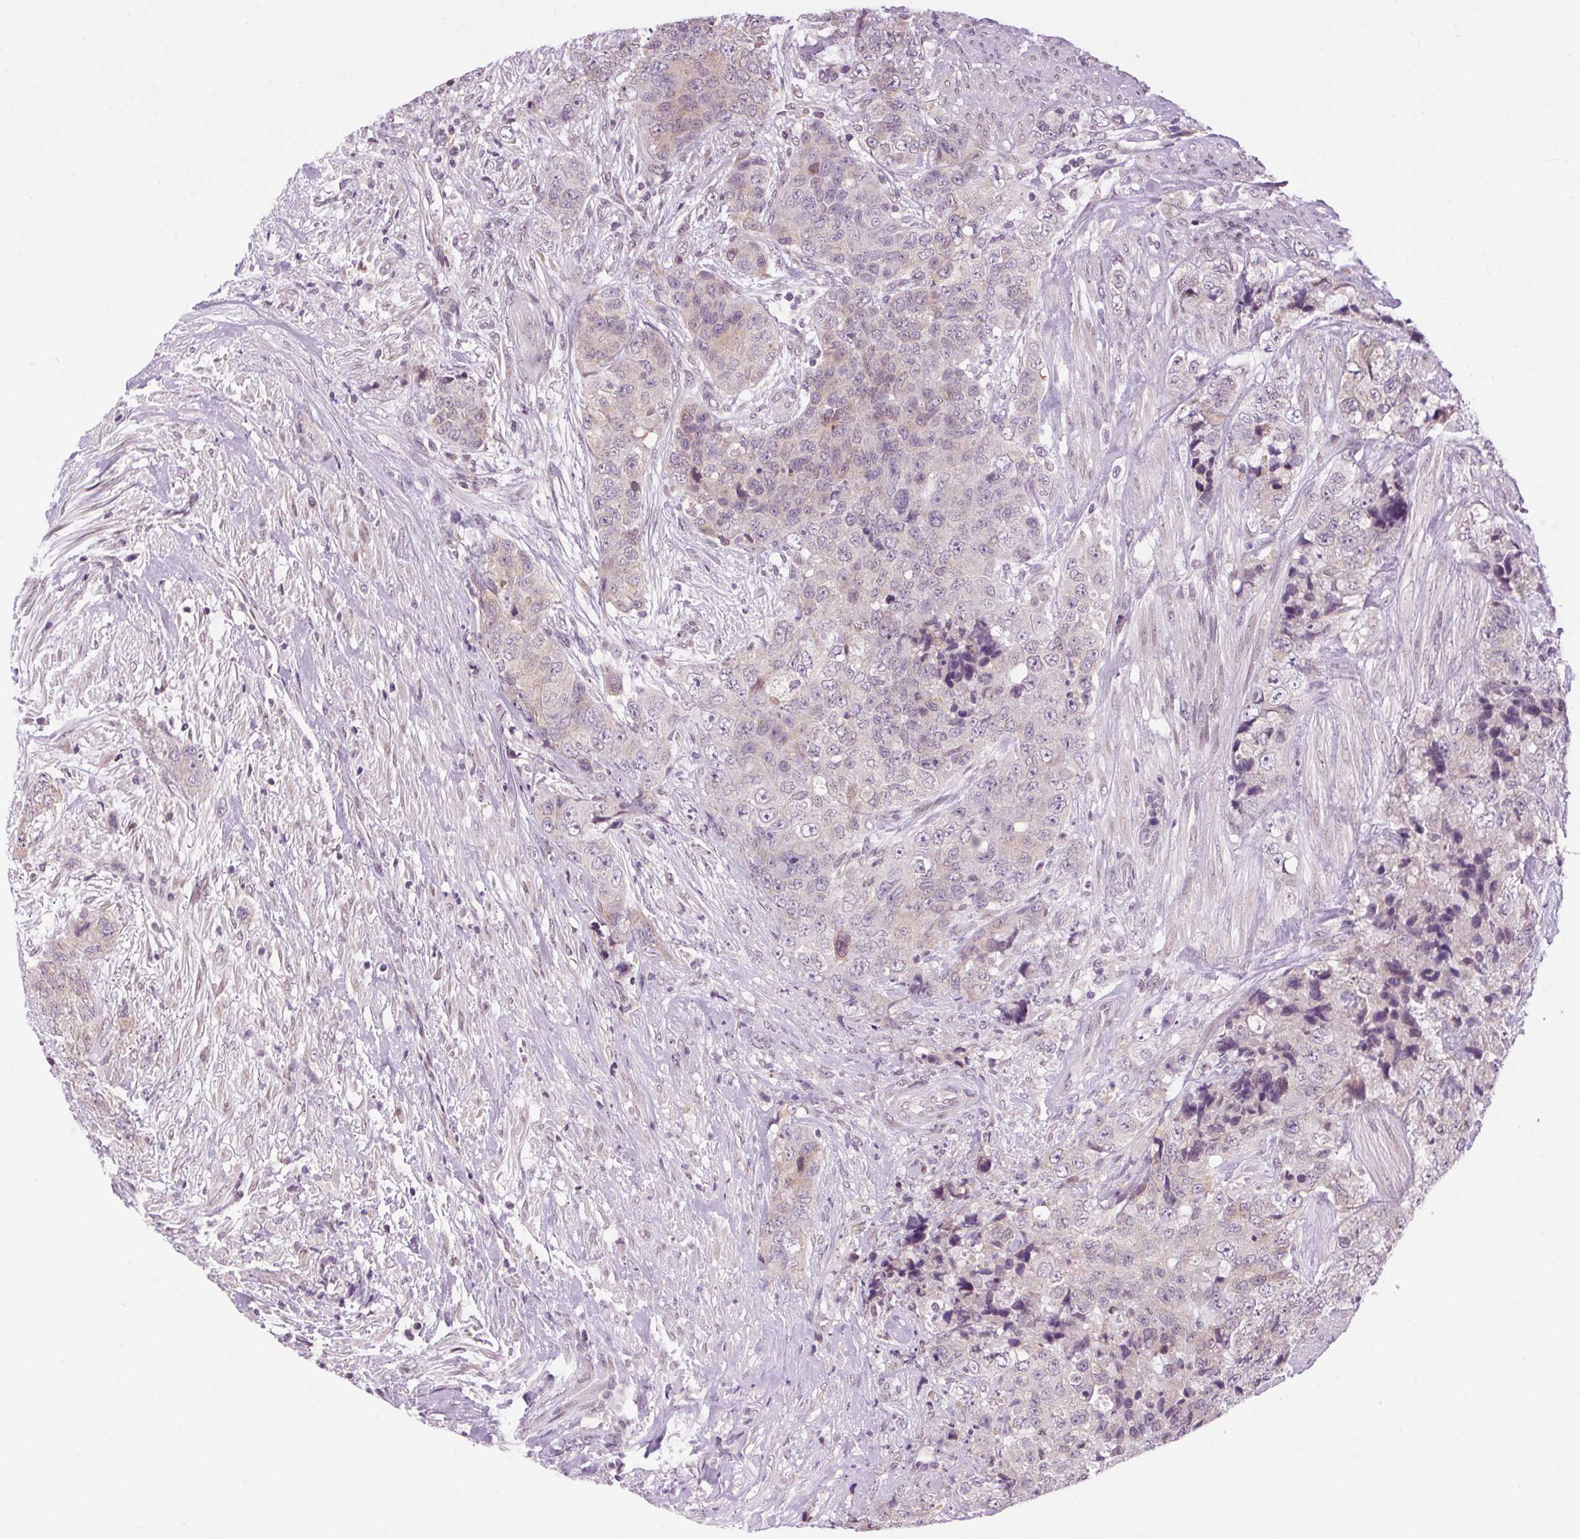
{"staining": {"intensity": "weak", "quantity": "<25%", "location": "cytoplasmic/membranous"}, "tissue": "urothelial cancer", "cell_type": "Tumor cells", "image_type": "cancer", "snomed": [{"axis": "morphology", "description": "Urothelial carcinoma, High grade"}, {"axis": "topography", "description": "Urinary bladder"}], "caption": "Immunohistochemical staining of high-grade urothelial carcinoma demonstrates no significant positivity in tumor cells.", "gene": "SMIM13", "patient": {"sex": "female", "age": 78}}